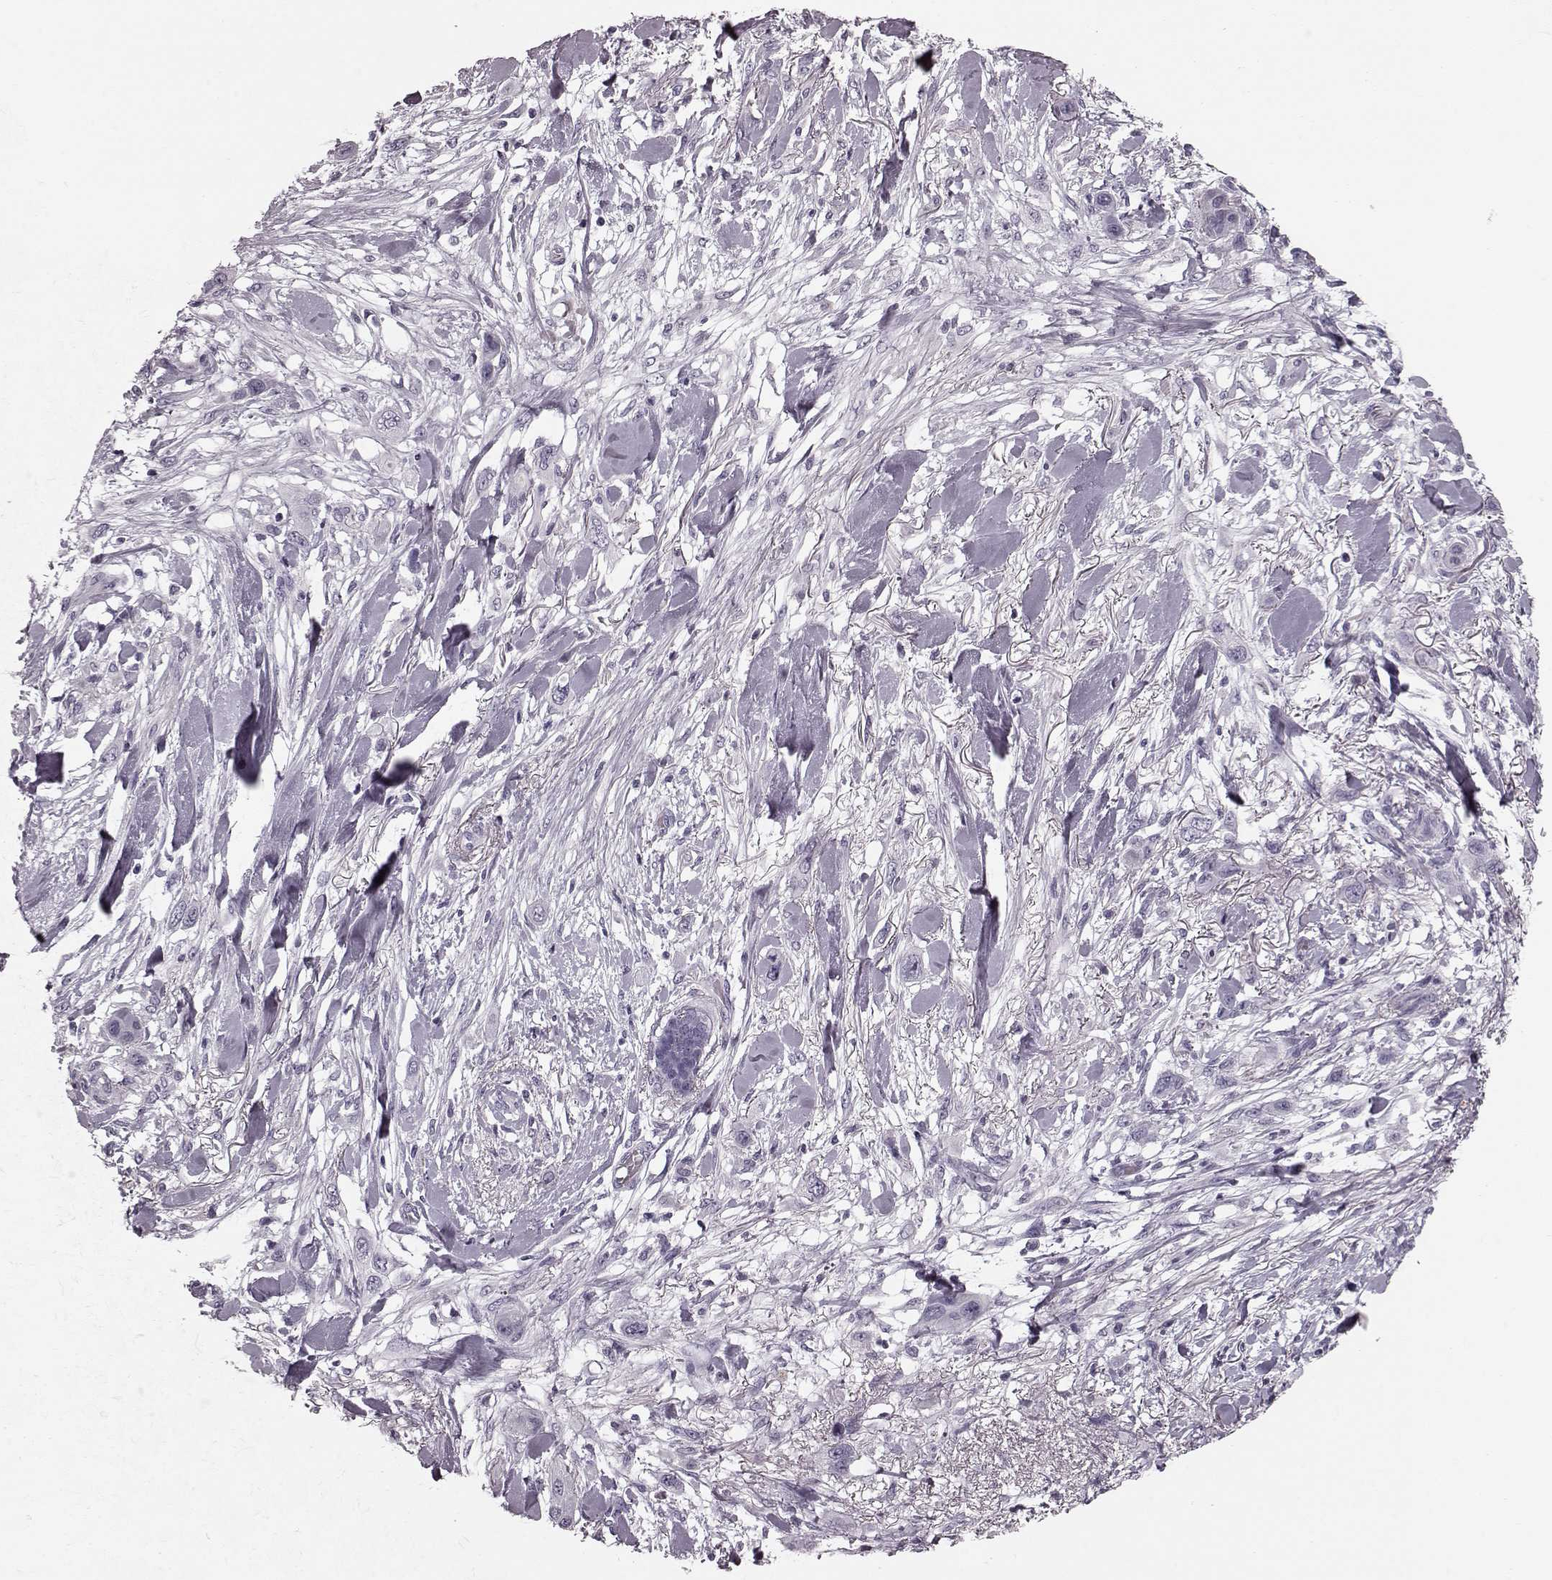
{"staining": {"intensity": "negative", "quantity": "none", "location": "none"}, "tissue": "skin cancer", "cell_type": "Tumor cells", "image_type": "cancer", "snomed": [{"axis": "morphology", "description": "Squamous cell carcinoma, NOS"}, {"axis": "topography", "description": "Skin"}], "caption": "High power microscopy photomicrograph of an immunohistochemistry photomicrograph of squamous cell carcinoma (skin), revealing no significant expression in tumor cells.", "gene": "CST7", "patient": {"sex": "male", "age": 79}}